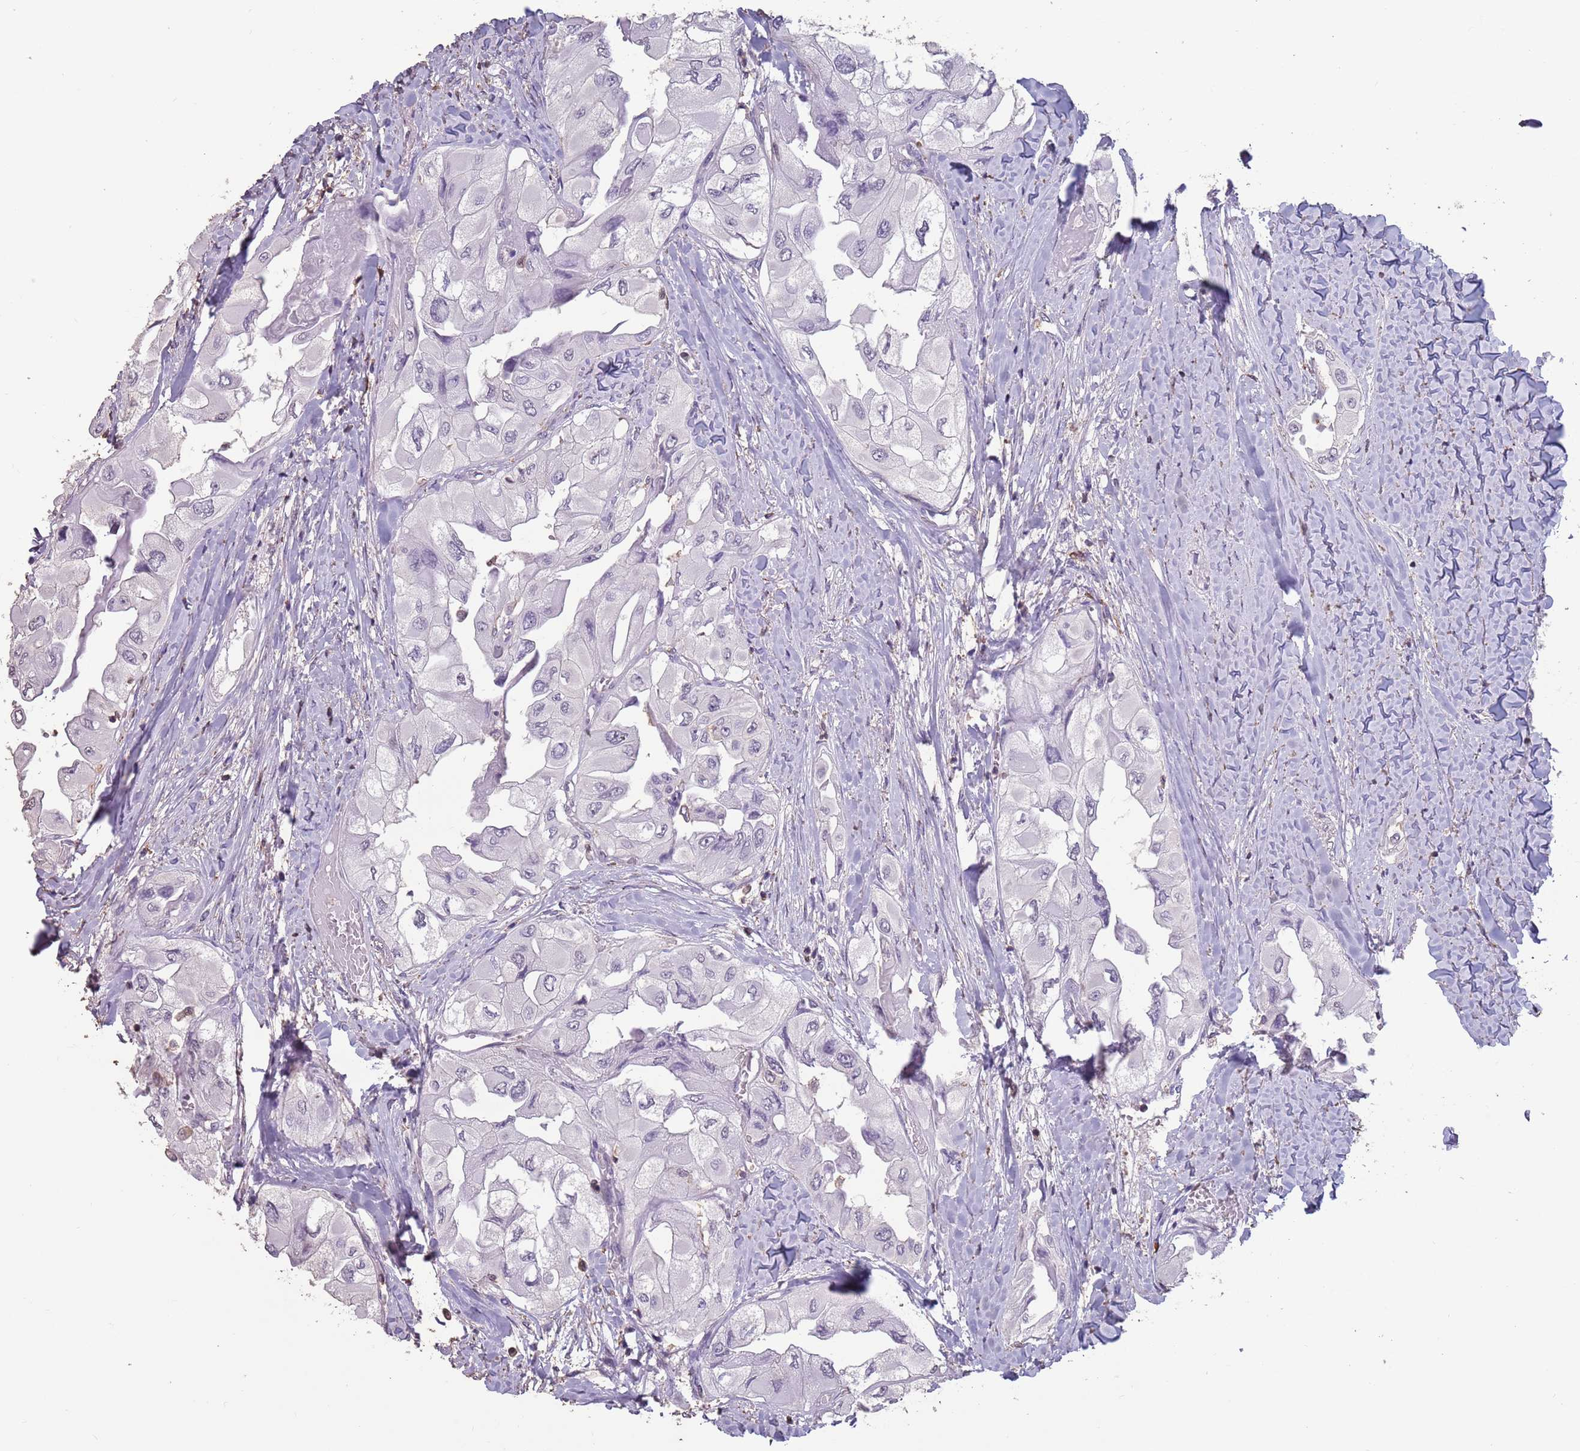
{"staining": {"intensity": "negative", "quantity": "none", "location": "none"}, "tissue": "thyroid cancer", "cell_type": "Tumor cells", "image_type": "cancer", "snomed": [{"axis": "morphology", "description": "Normal tissue, NOS"}, {"axis": "morphology", "description": "Papillary adenocarcinoma, NOS"}, {"axis": "topography", "description": "Thyroid gland"}], "caption": "Tumor cells are negative for brown protein staining in thyroid papillary adenocarcinoma. (Brightfield microscopy of DAB (3,3'-diaminobenzidine) immunohistochemistry at high magnification).", "gene": "SUN5", "patient": {"sex": "female", "age": 59}}